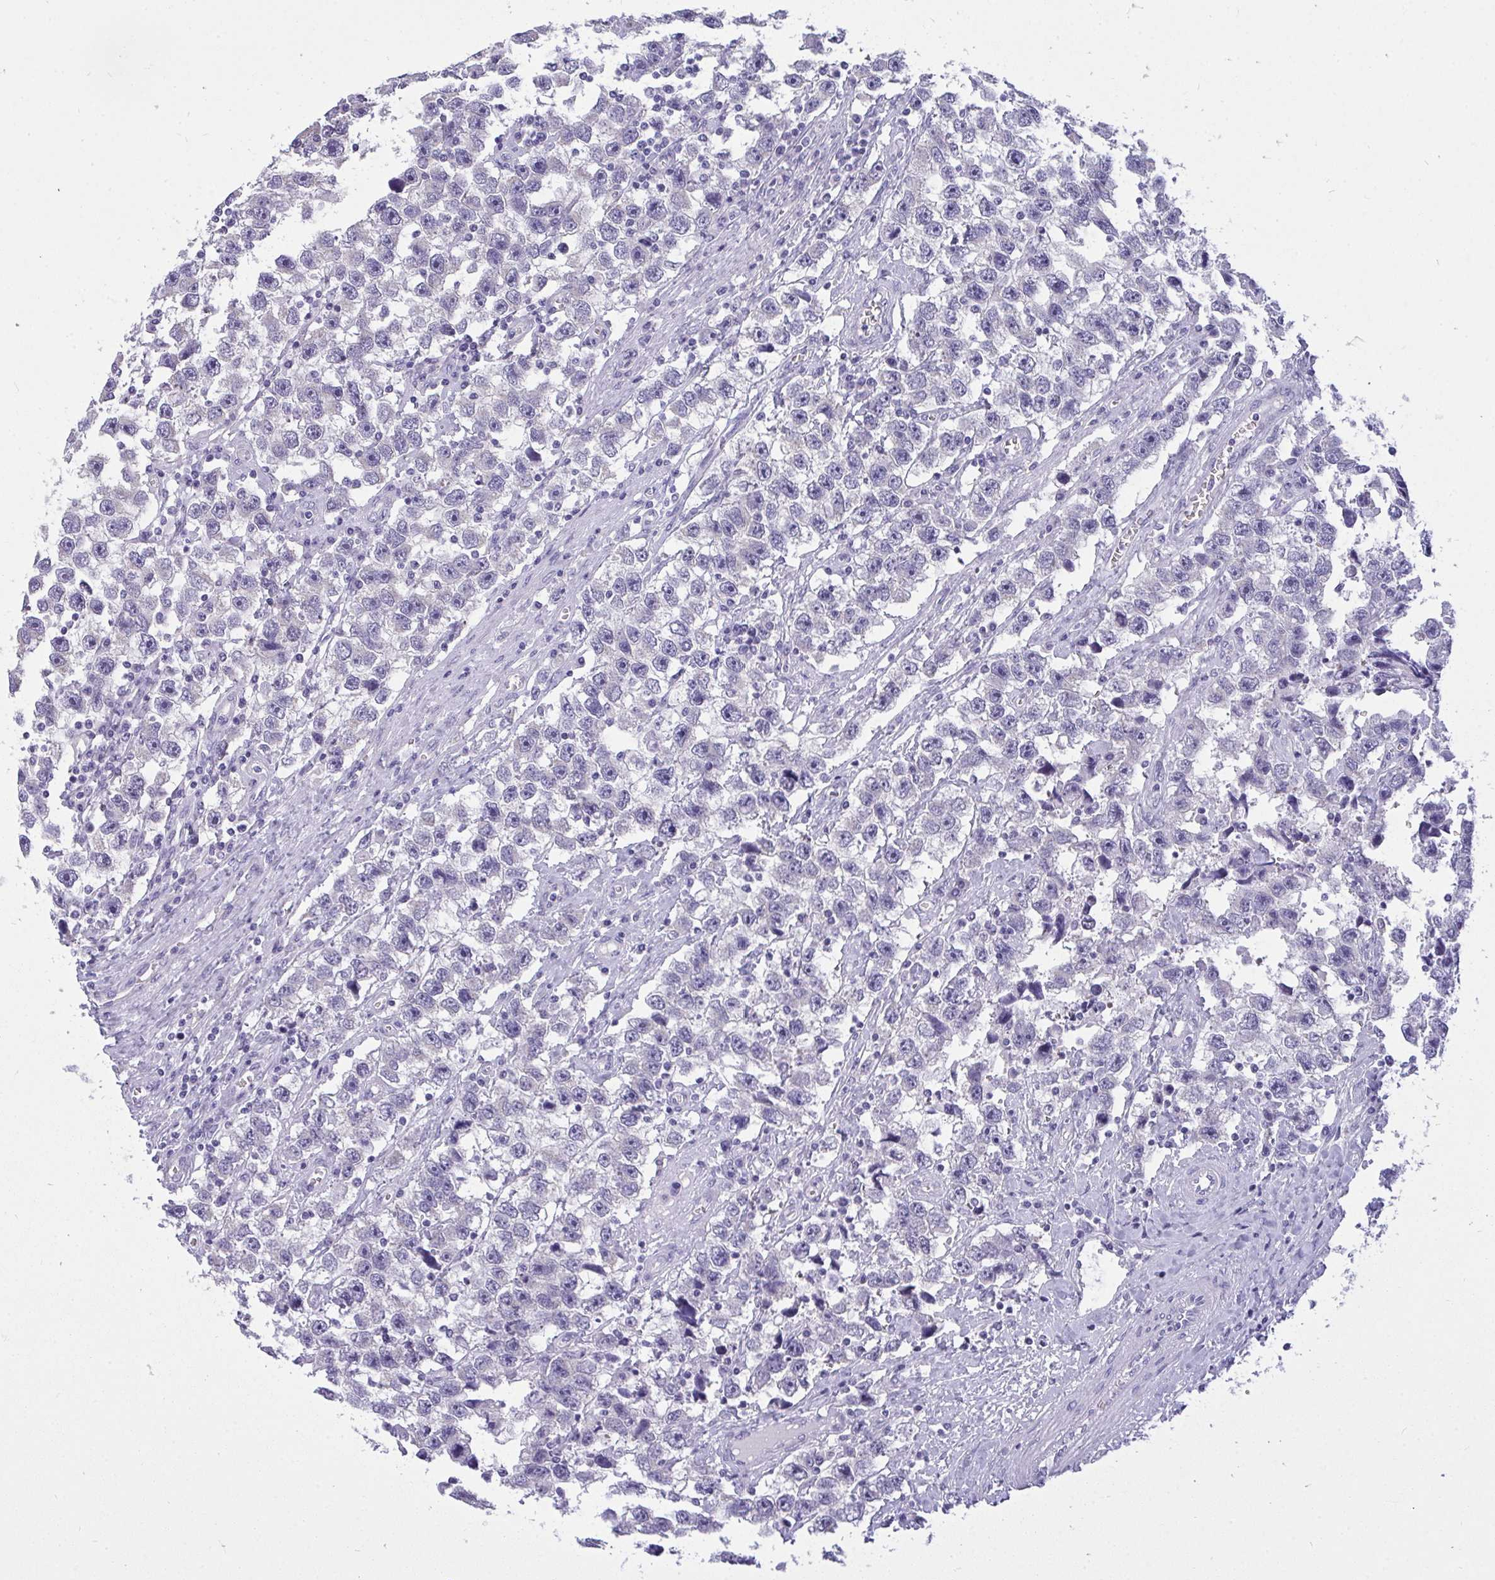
{"staining": {"intensity": "negative", "quantity": "none", "location": "none"}, "tissue": "testis cancer", "cell_type": "Tumor cells", "image_type": "cancer", "snomed": [{"axis": "morphology", "description": "Seminoma, NOS"}, {"axis": "topography", "description": "Testis"}], "caption": "A histopathology image of testis cancer (seminoma) stained for a protein reveals no brown staining in tumor cells.", "gene": "VGLL3", "patient": {"sex": "male", "age": 33}}